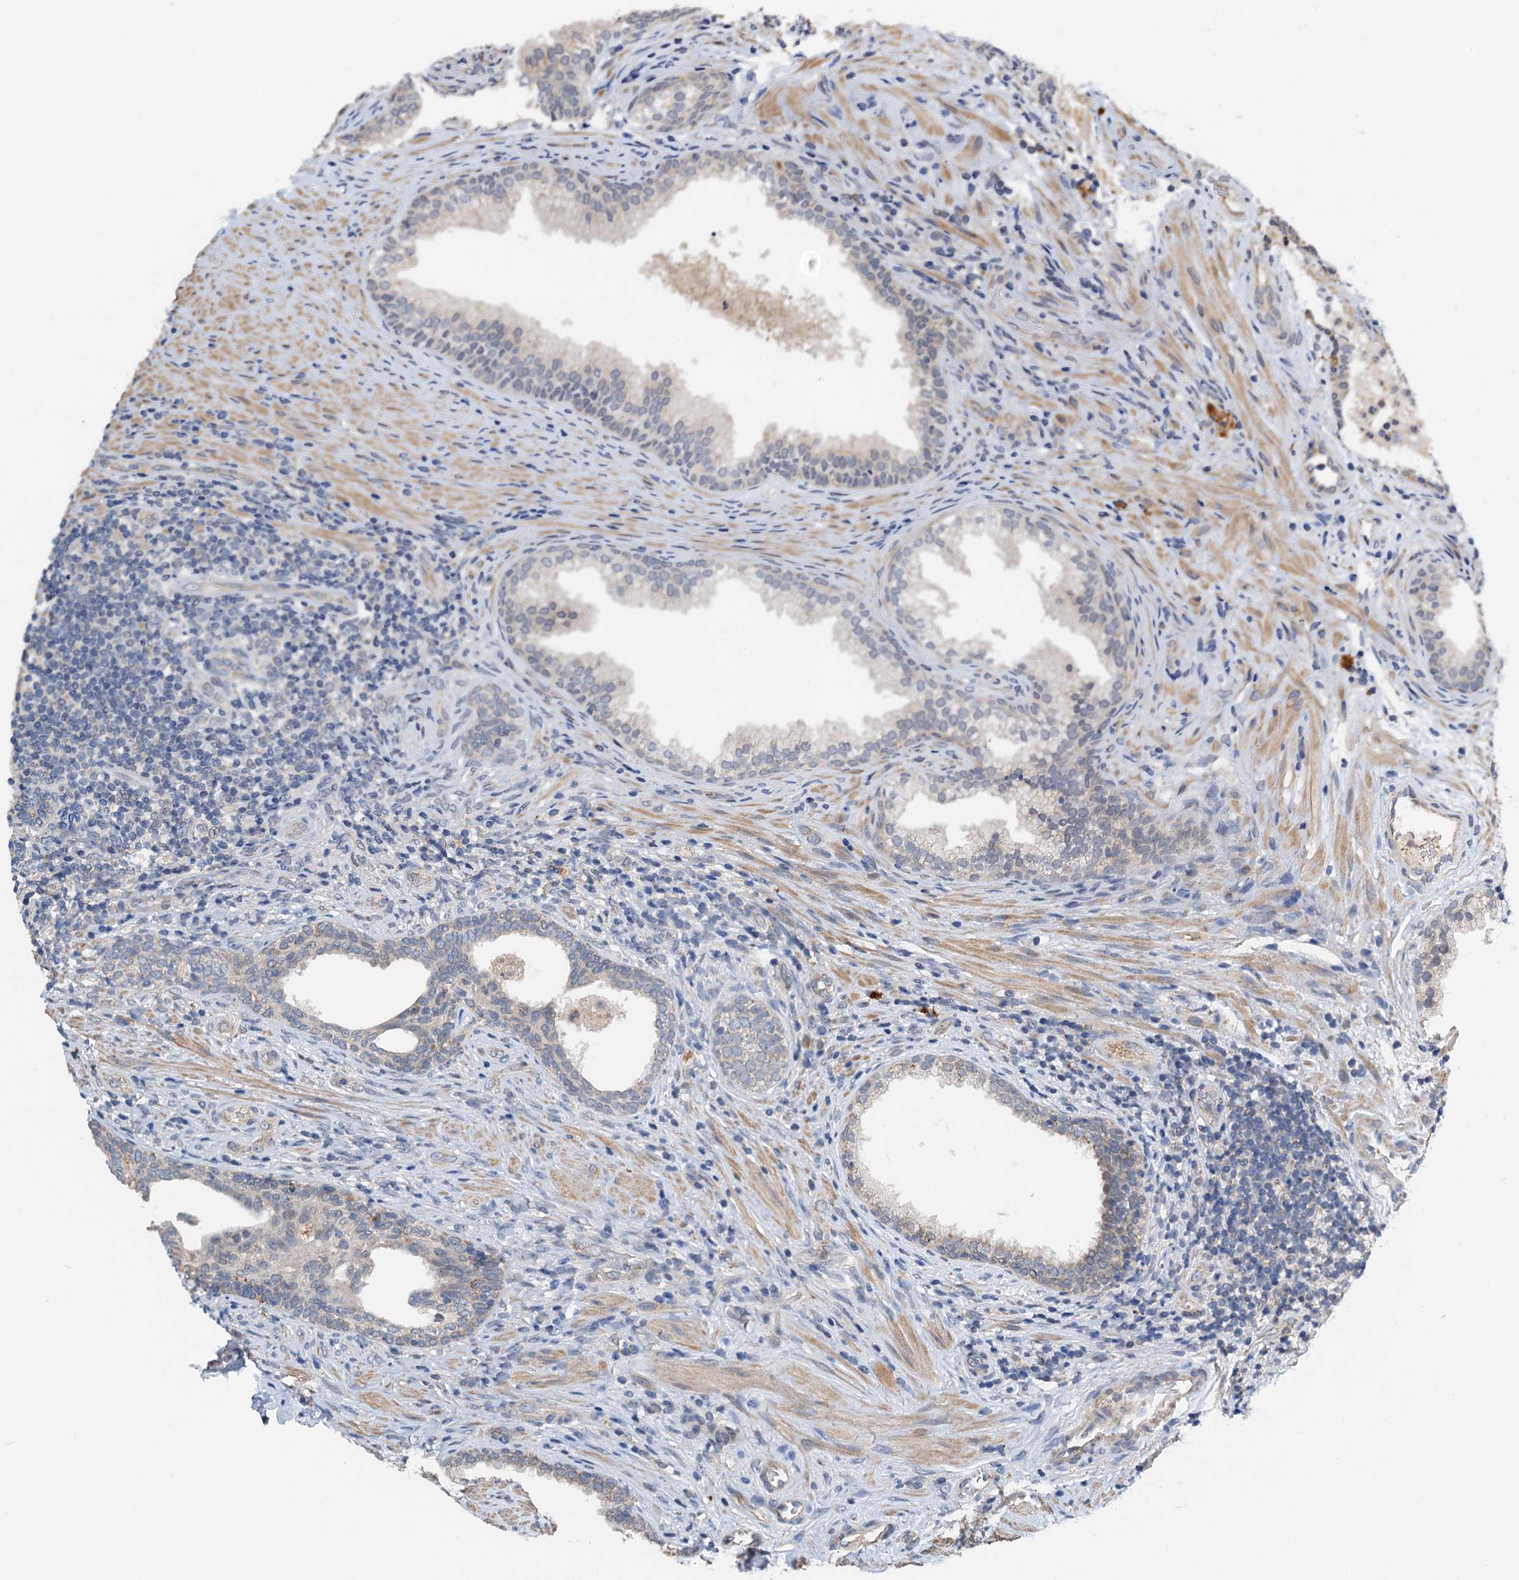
{"staining": {"intensity": "weak", "quantity": "<25%", "location": "cytoplasmic/membranous"}, "tissue": "prostate", "cell_type": "Glandular cells", "image_type": "normal", "snomed": [{"axis": "morphology", "description": "Normal tissue, NOS"}, {"axis": "topography", "description": "Prostate"}], "caption": "This micrograph is of normal prostate stained with IHC to label a protein in brown with the nuclei are counter-stained blue. There is no expression in glandular cells. The staining is performed using DAB brown chromogen with nuclei counter-stained in using hematoxylin.", "gene": "ZNF606", "patient": {"sex": "male", "age": 76}}